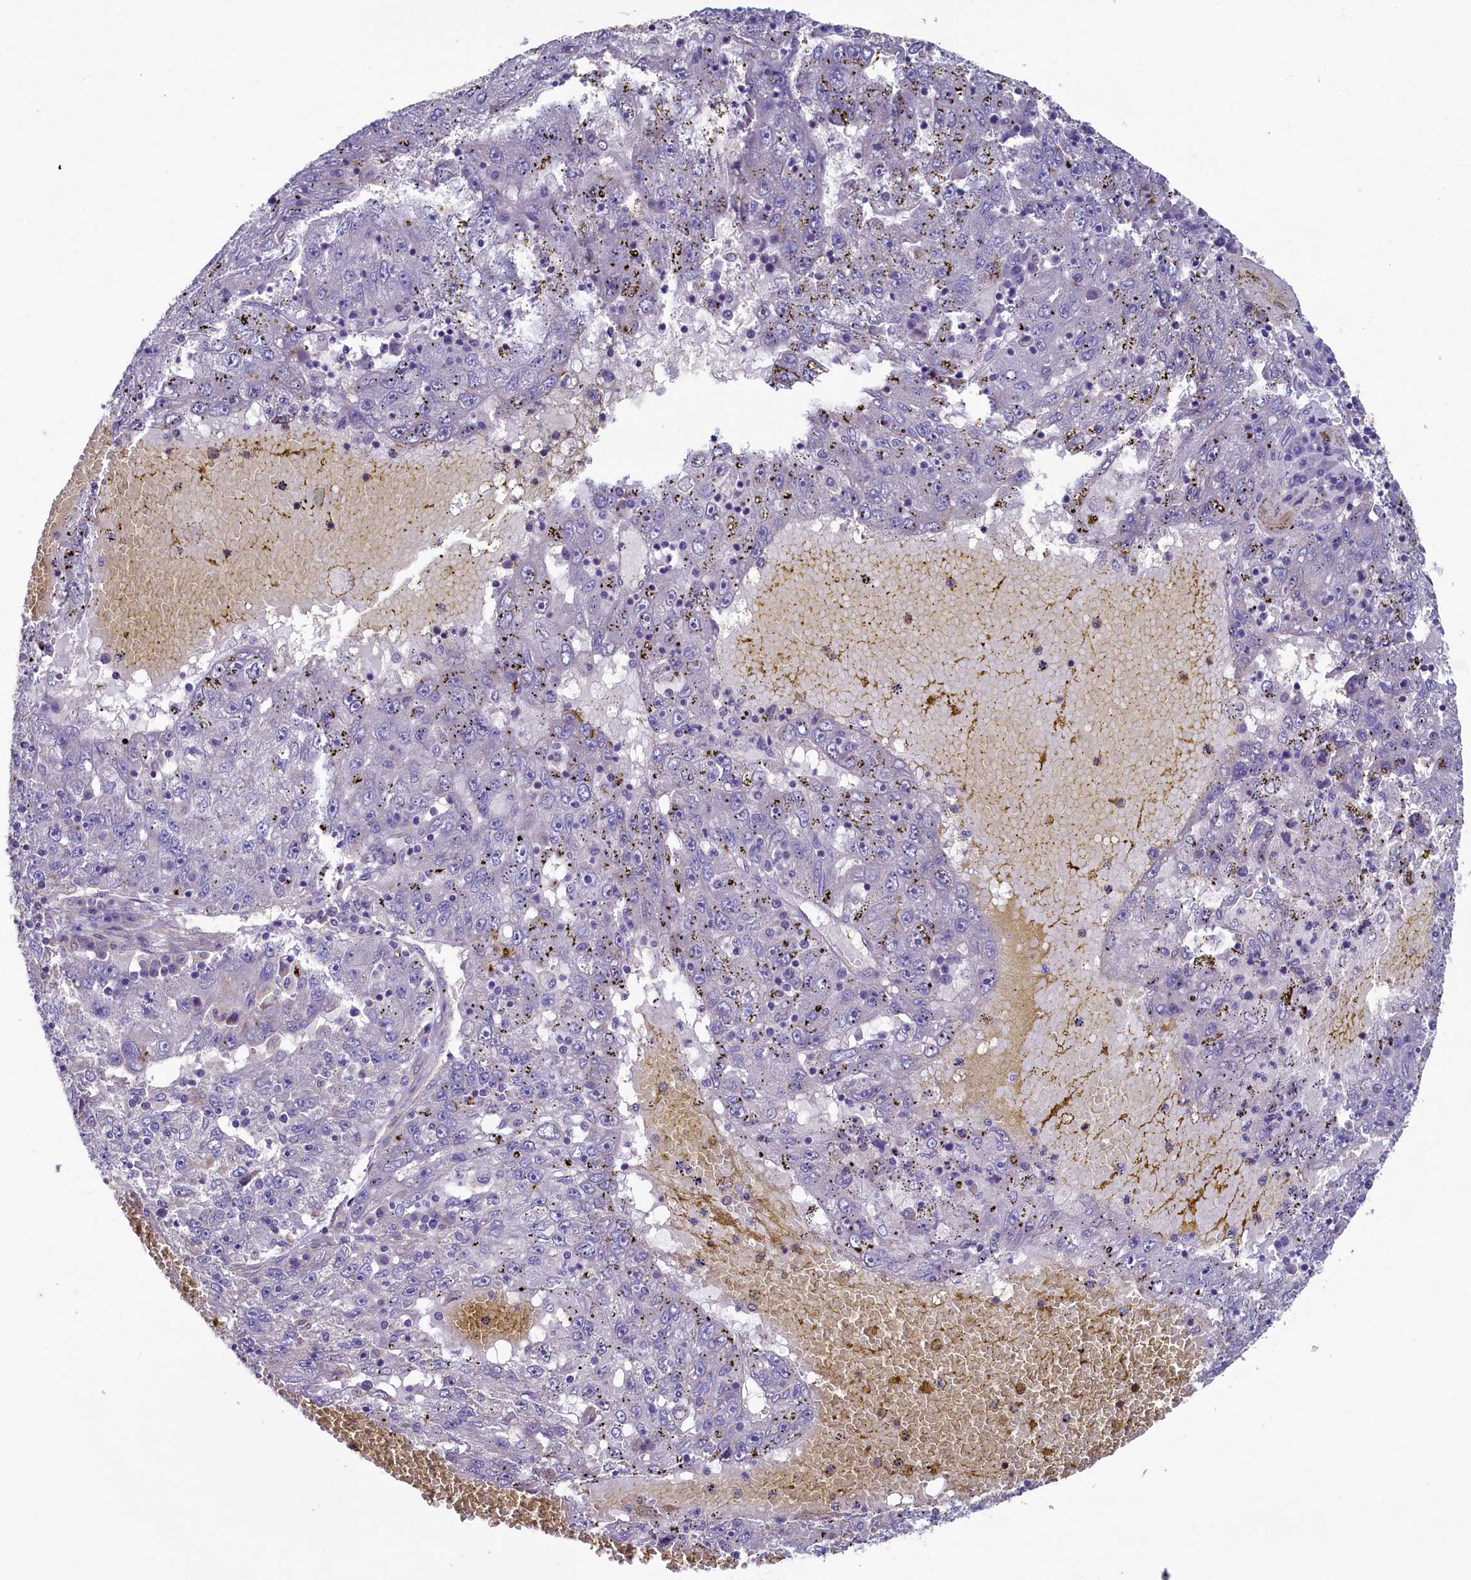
{"staining": {"intensity": "negative", "quantity": "none", "location": "none"}, "tissue": "liver cancer", "cell_type": "Tumor cells", "image_type": "cancer", "snomed": [{"axis": "morphology", "description": "Carcinoma, Hepatocellular, NOS"}, {"axis": "topography", "description": "Liver"}], "caption": "This is an immunohistochemistry micrograph of liver hepatocellular carcinoma. There is no positivity in tumor cells.", "gene": "SPATA2L", "patient": {"sex": "male", "age": 49}}